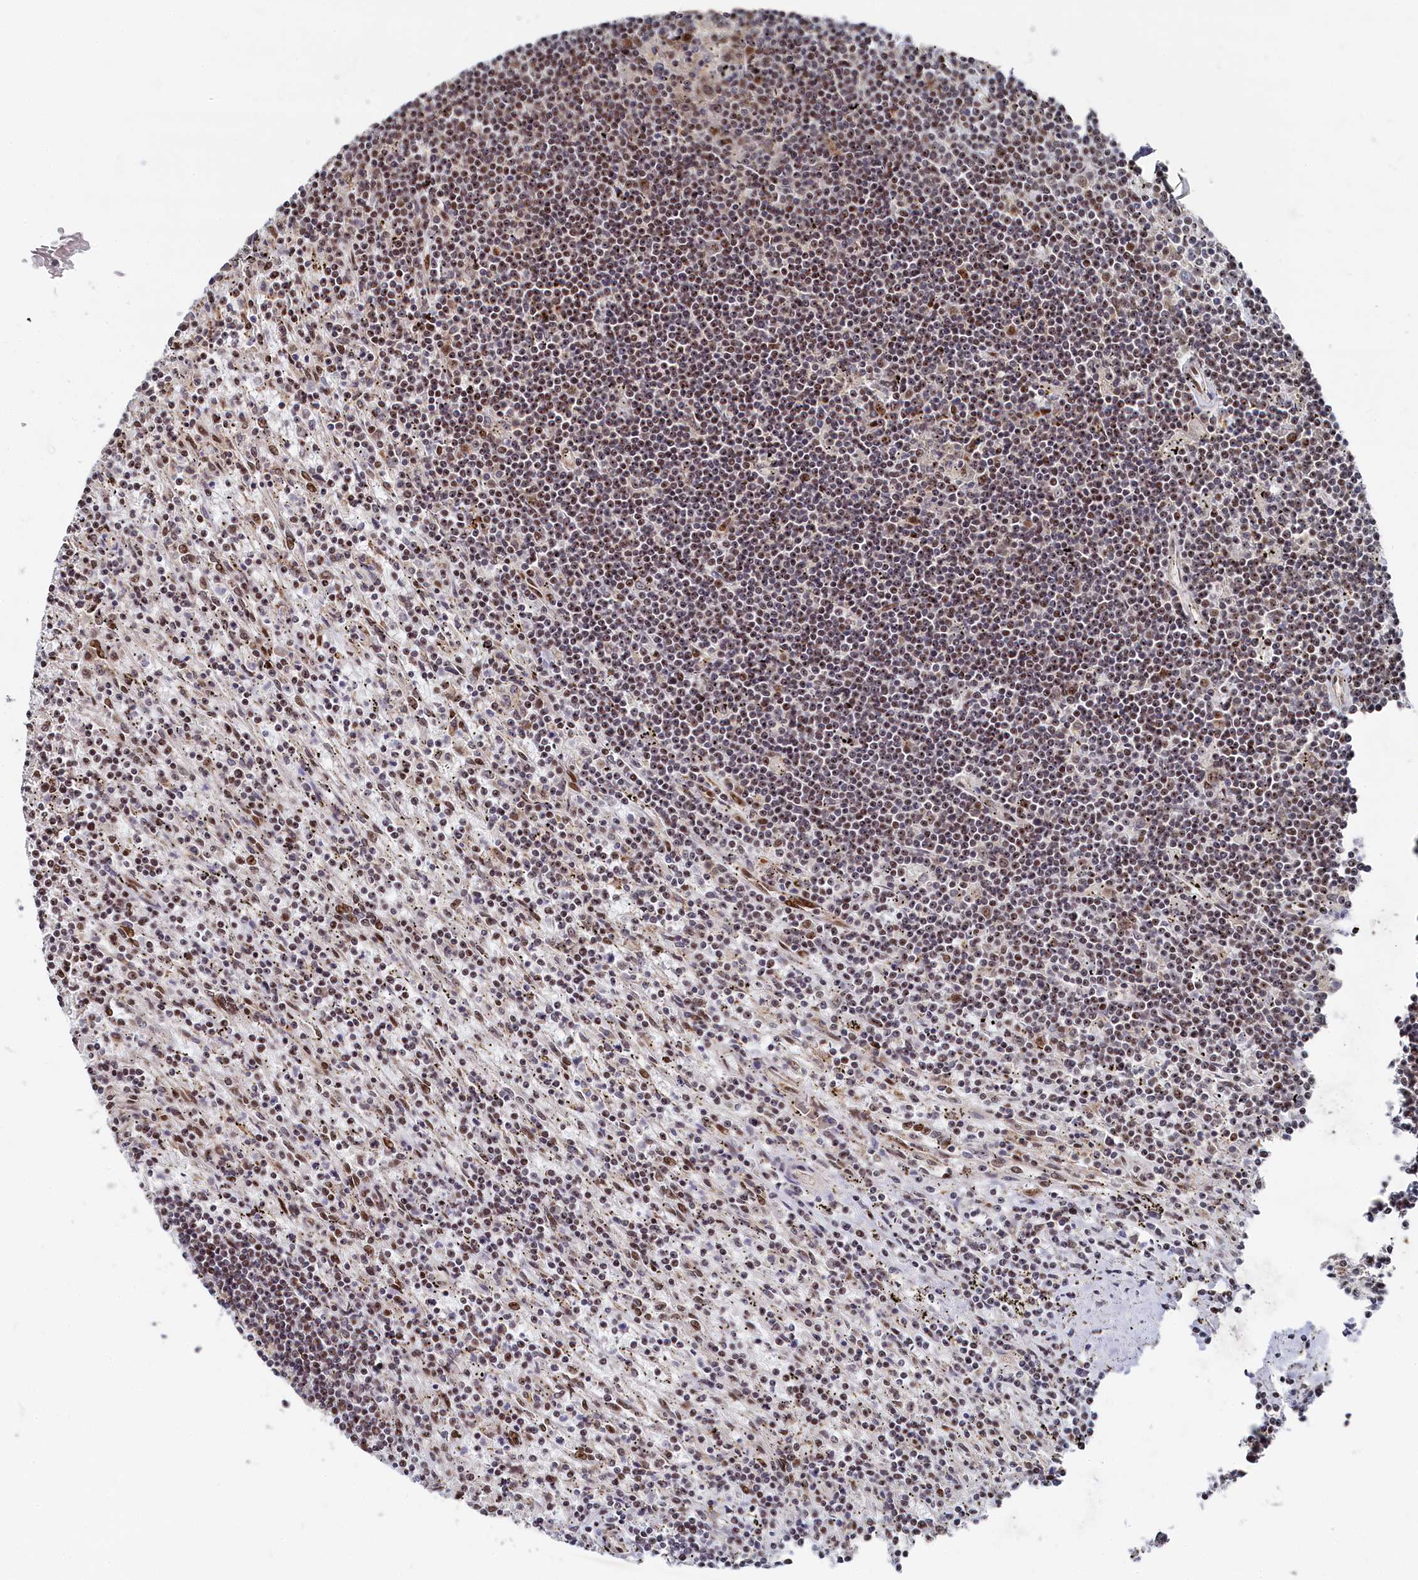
{"staining": {"intensity": "moderate", "quantity": "25%-75%", "location": "nuclear"}, "tissue": "lymphoma", "cell_type": "Tumor cells", "image_type": "cancer", "snomed": [{"axis": "morphology", "description": "Malignant lymphoma, non-Hodgkin's type, Low grade"}, {"axis": "topography", "description": "Spleen"}], "caption": "This is an image of immunohistochemistry (IHC) staining of lymphoma, which shows moderate expression in the nuclear of tumor cells.", "gene": "BUB3", "patient": {"sex": "male", "age": 76}}